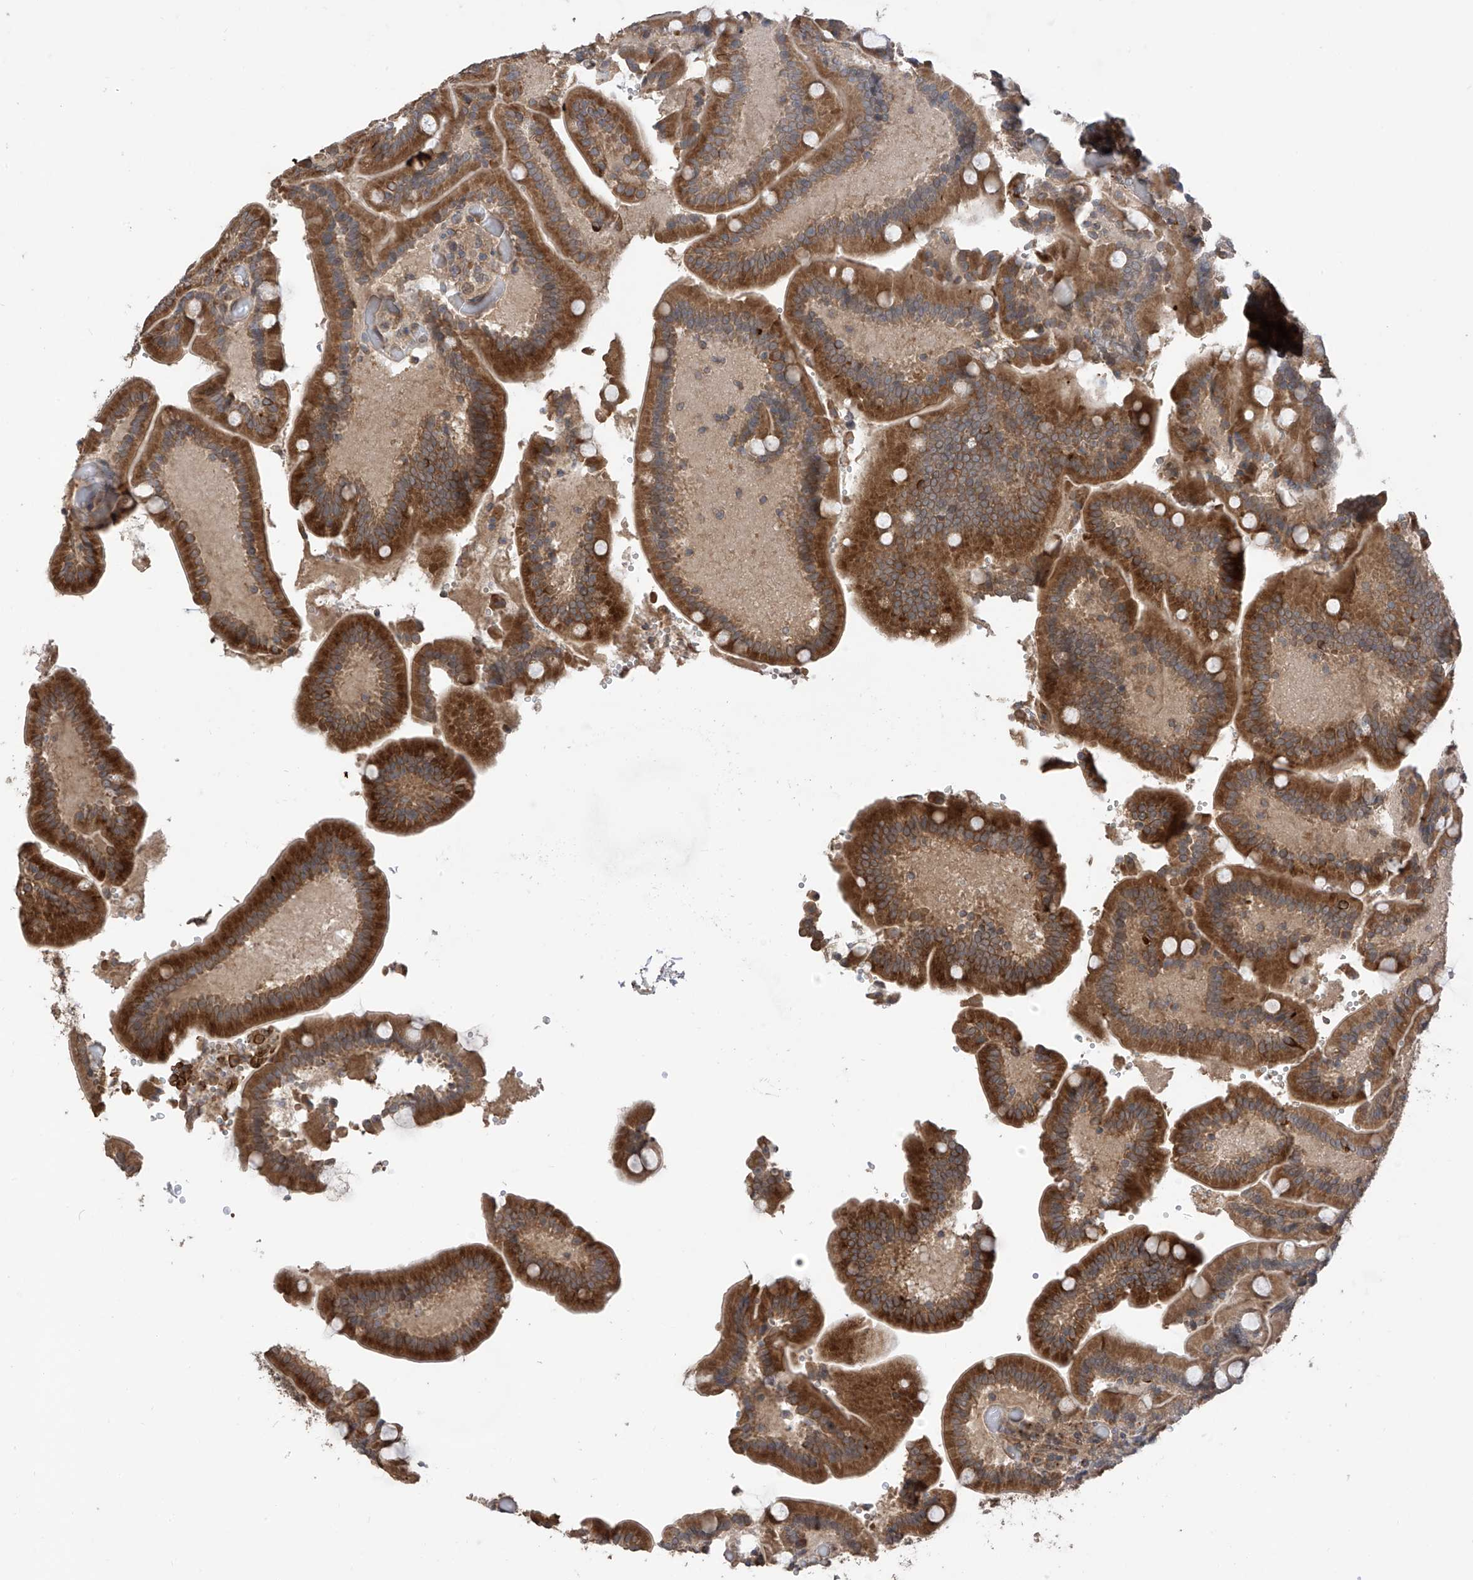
{"staining": {"intensity": "strong", "quantity": ">75%", "location": "cytoplasmic/membranous"}, "tissue": "duodenum", "cell_type": "Glandular cells", "image_type": "normal", "snomed": [{"axis": "morphology", "description": "Normal tissue, NOS"}, {"axis": "topography", "description": "Duodenum"}], "caption": "Strong cytoplasmic/membranous staining for a protein is appreciated in about >75% of glandular cells of normal duodenum using immunohistochemistry.", "gene": "RPAIN", "patient": {"sex": "female", "age": 62}}